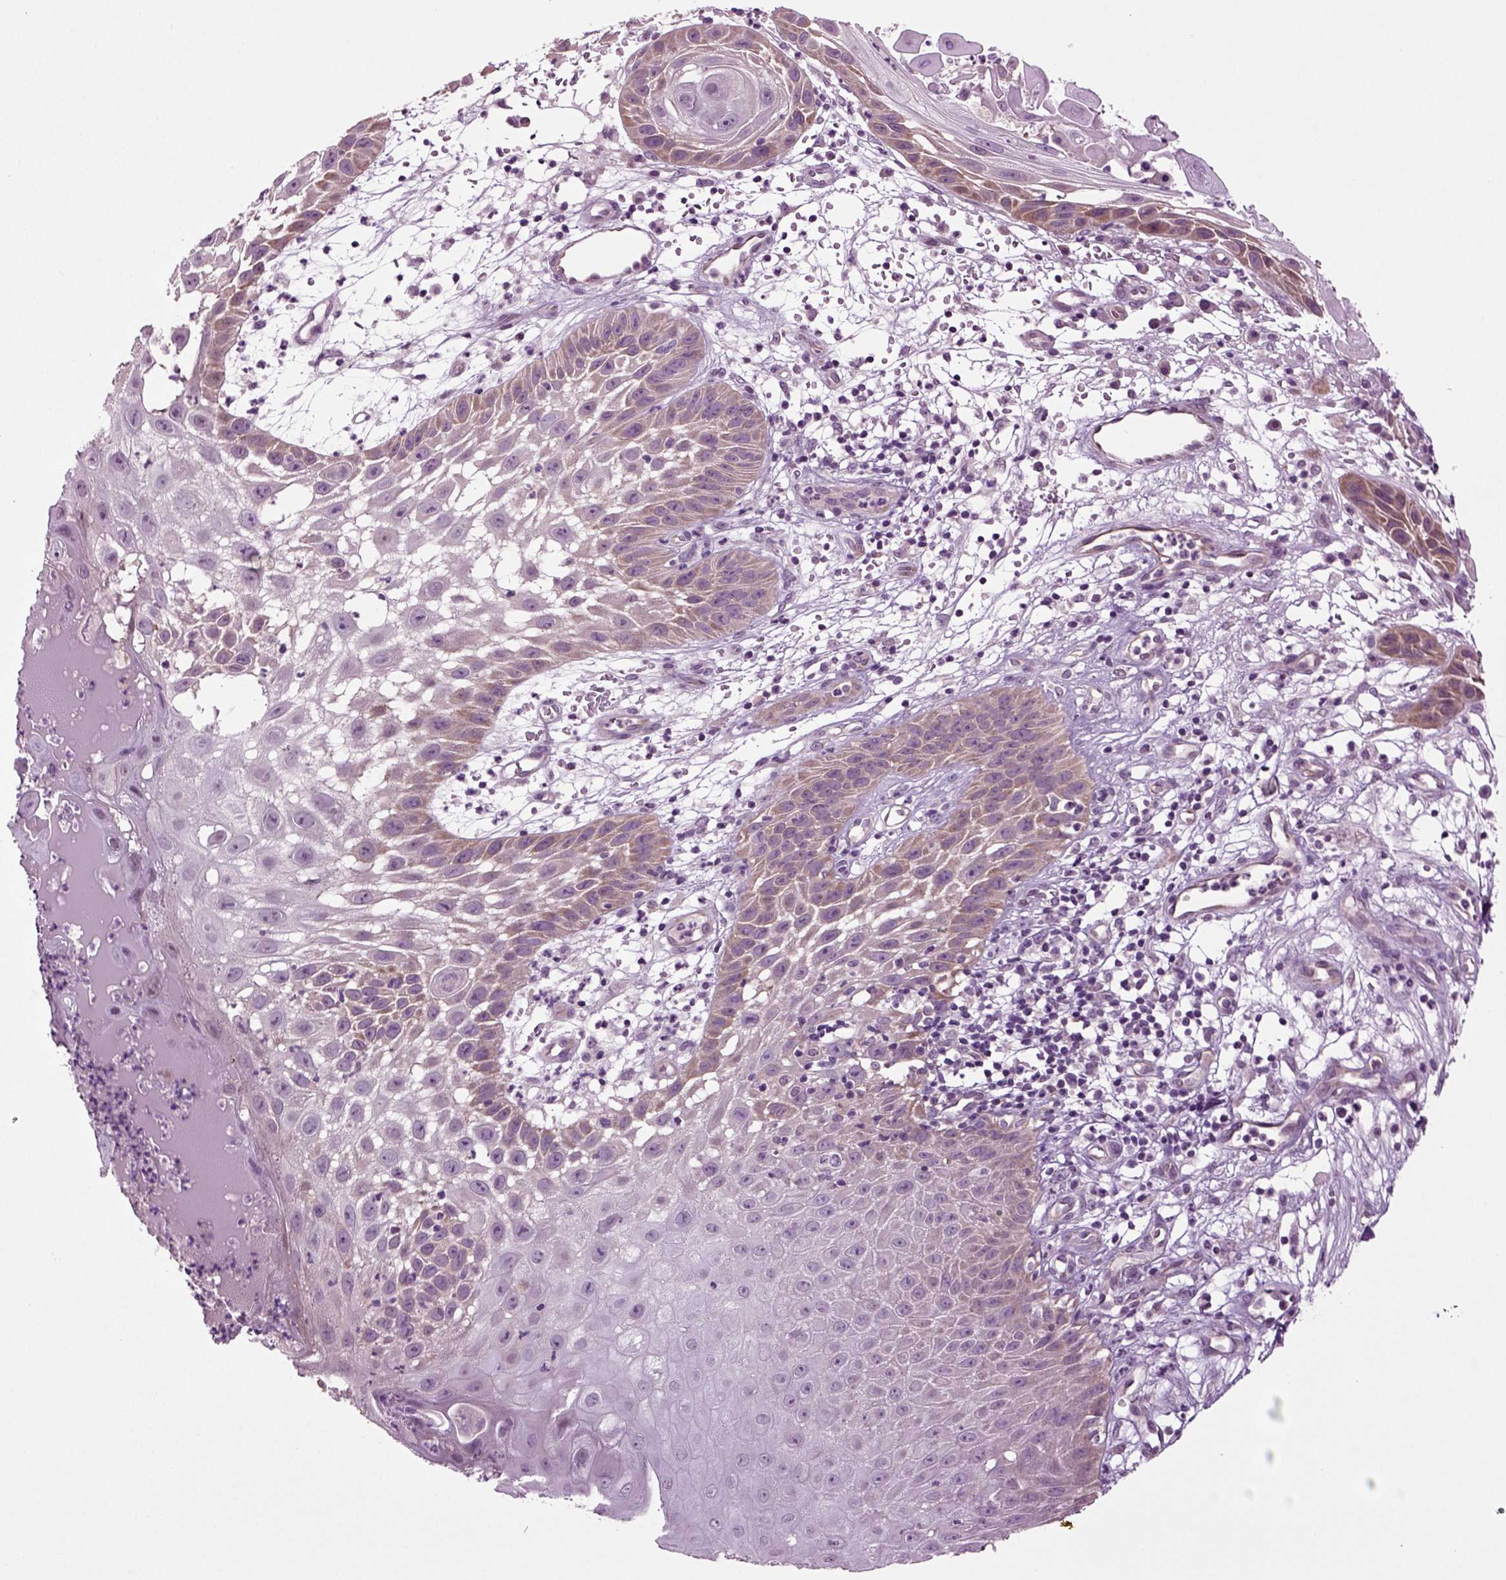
{"staining": {"intensity": "moderate", "quantity": "<25%", "location": "cytoplasmic/membranous"}, "tissue": "skin cancer", "cell_type": "Tumor cells", "image_type": "cancer", "snomed": [{"axis": "morphology", "description": "Normal tissue, NOS"}, {"axis": "morphology", "description": "Squamous cell carcinoma, NOS"}, {"axis": "topography", "description": "Skin"}], "caption": "Skin cancer (squamous cell carcinoma) tissue demonstrates moderate cytoplasmic/membranous expression in about <25% of tumor cells", "gene": "PLCH2", "patient": {"sex": "male", "age": 79}}